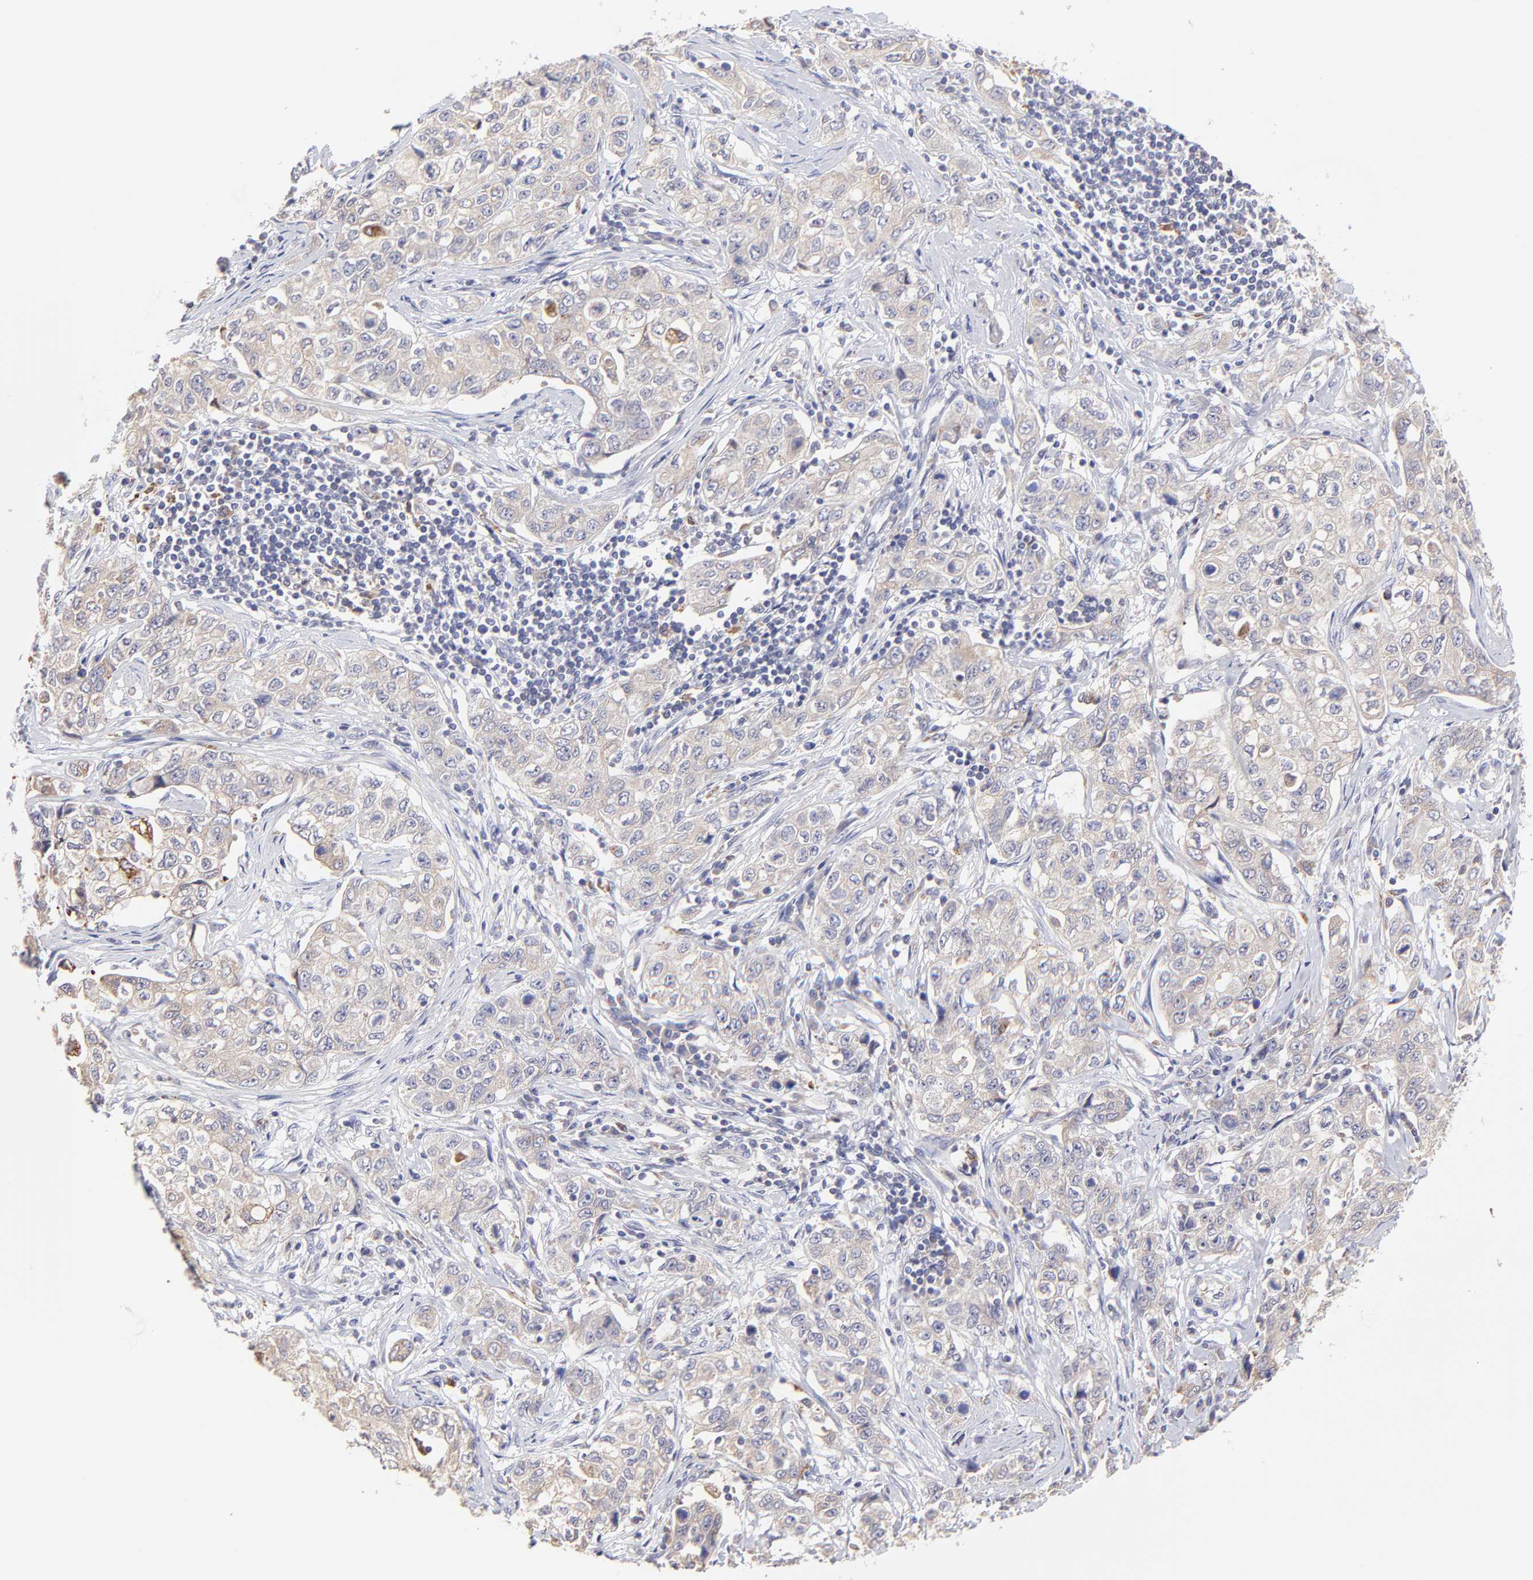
{"staining": {"intensity": "weak", "quantity": ">75%", "location": "cytoplasmic/membranous"}, "tissue": "stomach cancer", "cell_type": "Tumor cells", "image_type": "cancer", "snomed": [{"axis": "morphology", "description": "Adenocarcinoma, NOS"}, {"axis": "topography", "description": "Stomach"}], "caption": "This histopathology image displays stomach cancer stained with immunohistochemistry to label a protein in brown. The cytoplasmic/membranous of tumor cells show weak positivity for the protein. Nuclei are counter-stained blue.", "gene": "GCSAM", "patient": {"sex": "male", "age": 48}}